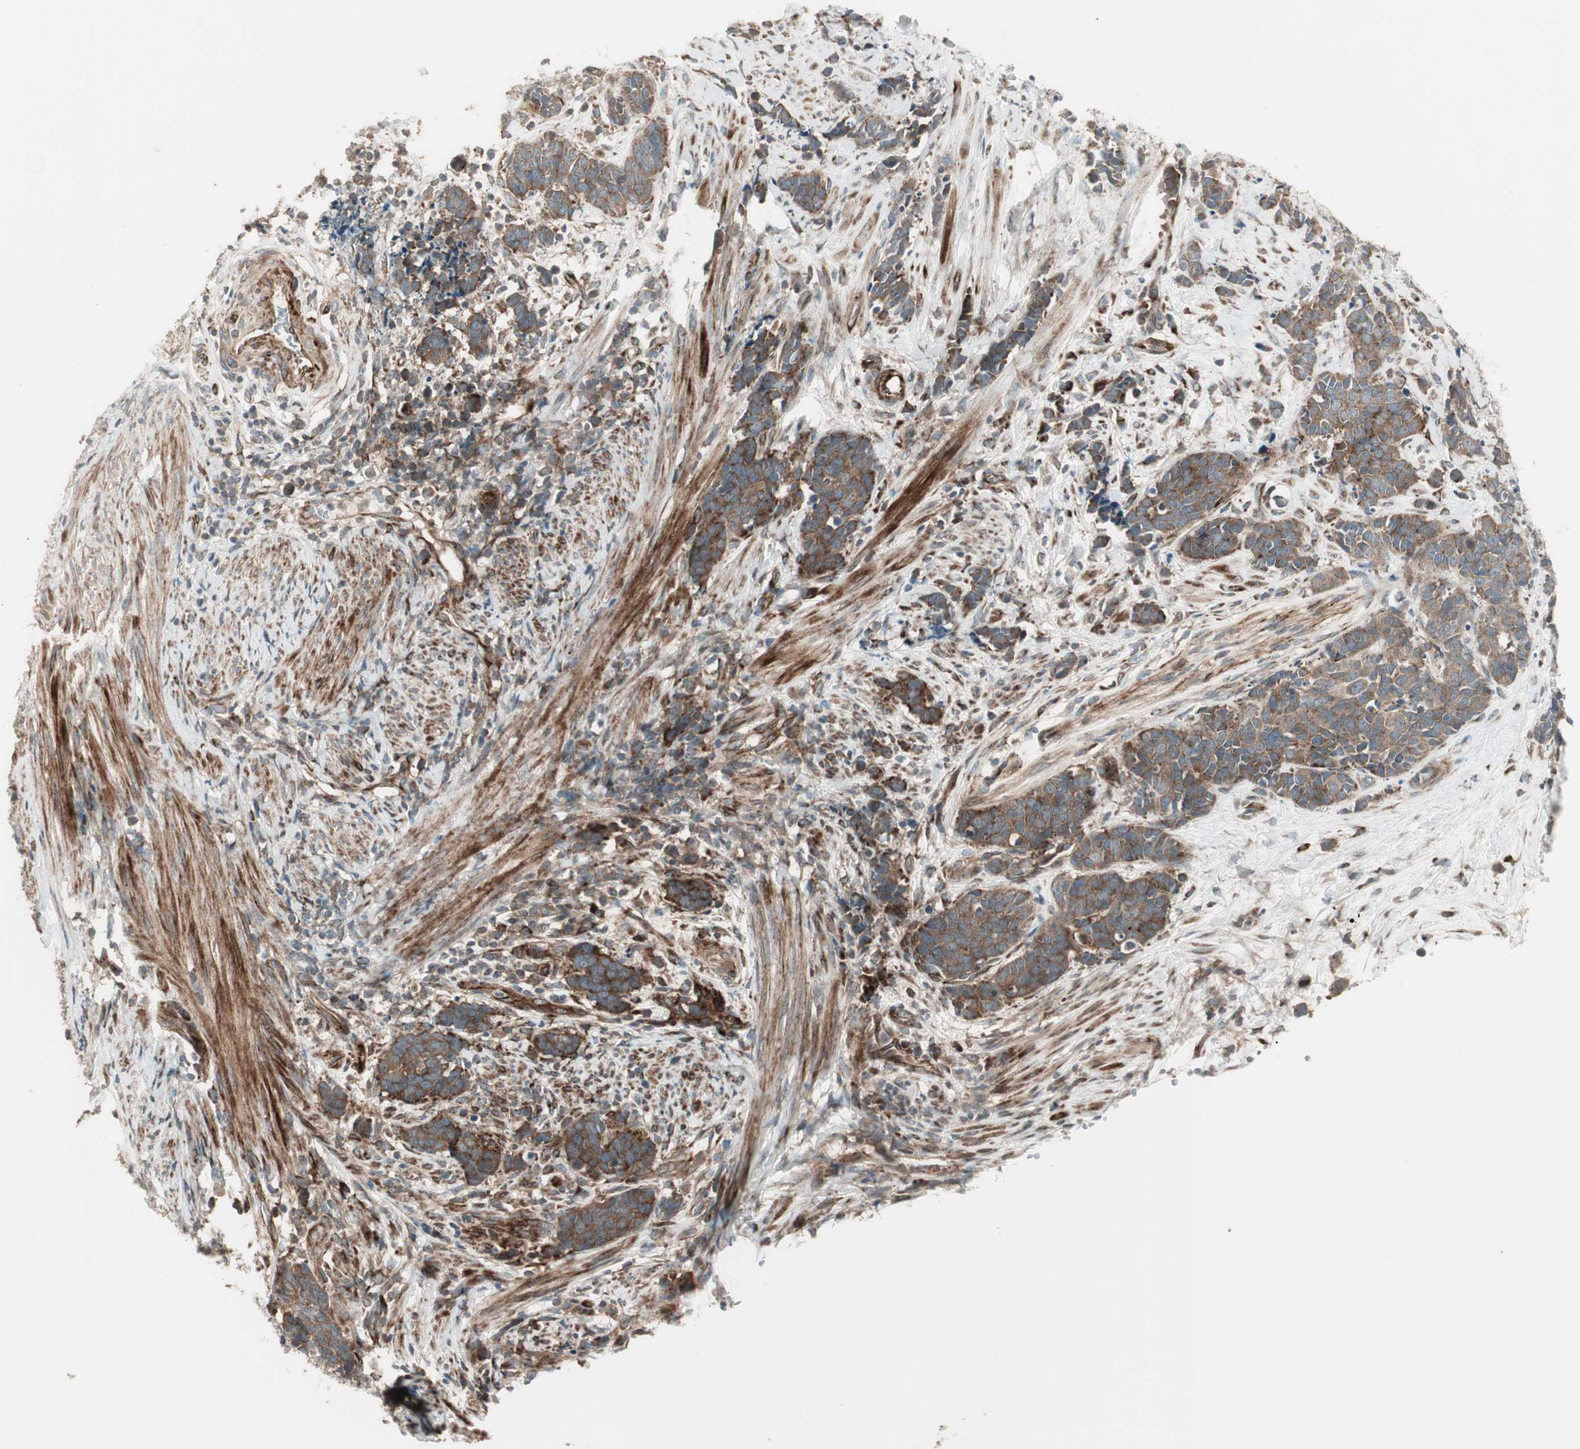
{"staining": {"intensity": "moderate", "quantity": ">75%", "location": "cytoplasmic/membranous"}, "tissue": "cervical cancer", "cell_type": "Tumor cells", "image_type": "cancer", "snomed": [{"axis": "morphology", "description": "Squamous cell carcinoma, NOS"}, {"axis": "topography", "description": "Cervix"}], "caption": "Brown immunohistochemical staining in human cervical cancer displays moderate cytoplasmic/membranous positivity in about >75% of tumor cells.", "gene": "PPP2R5E", "patient": {"sex": "female", "age": 35}}